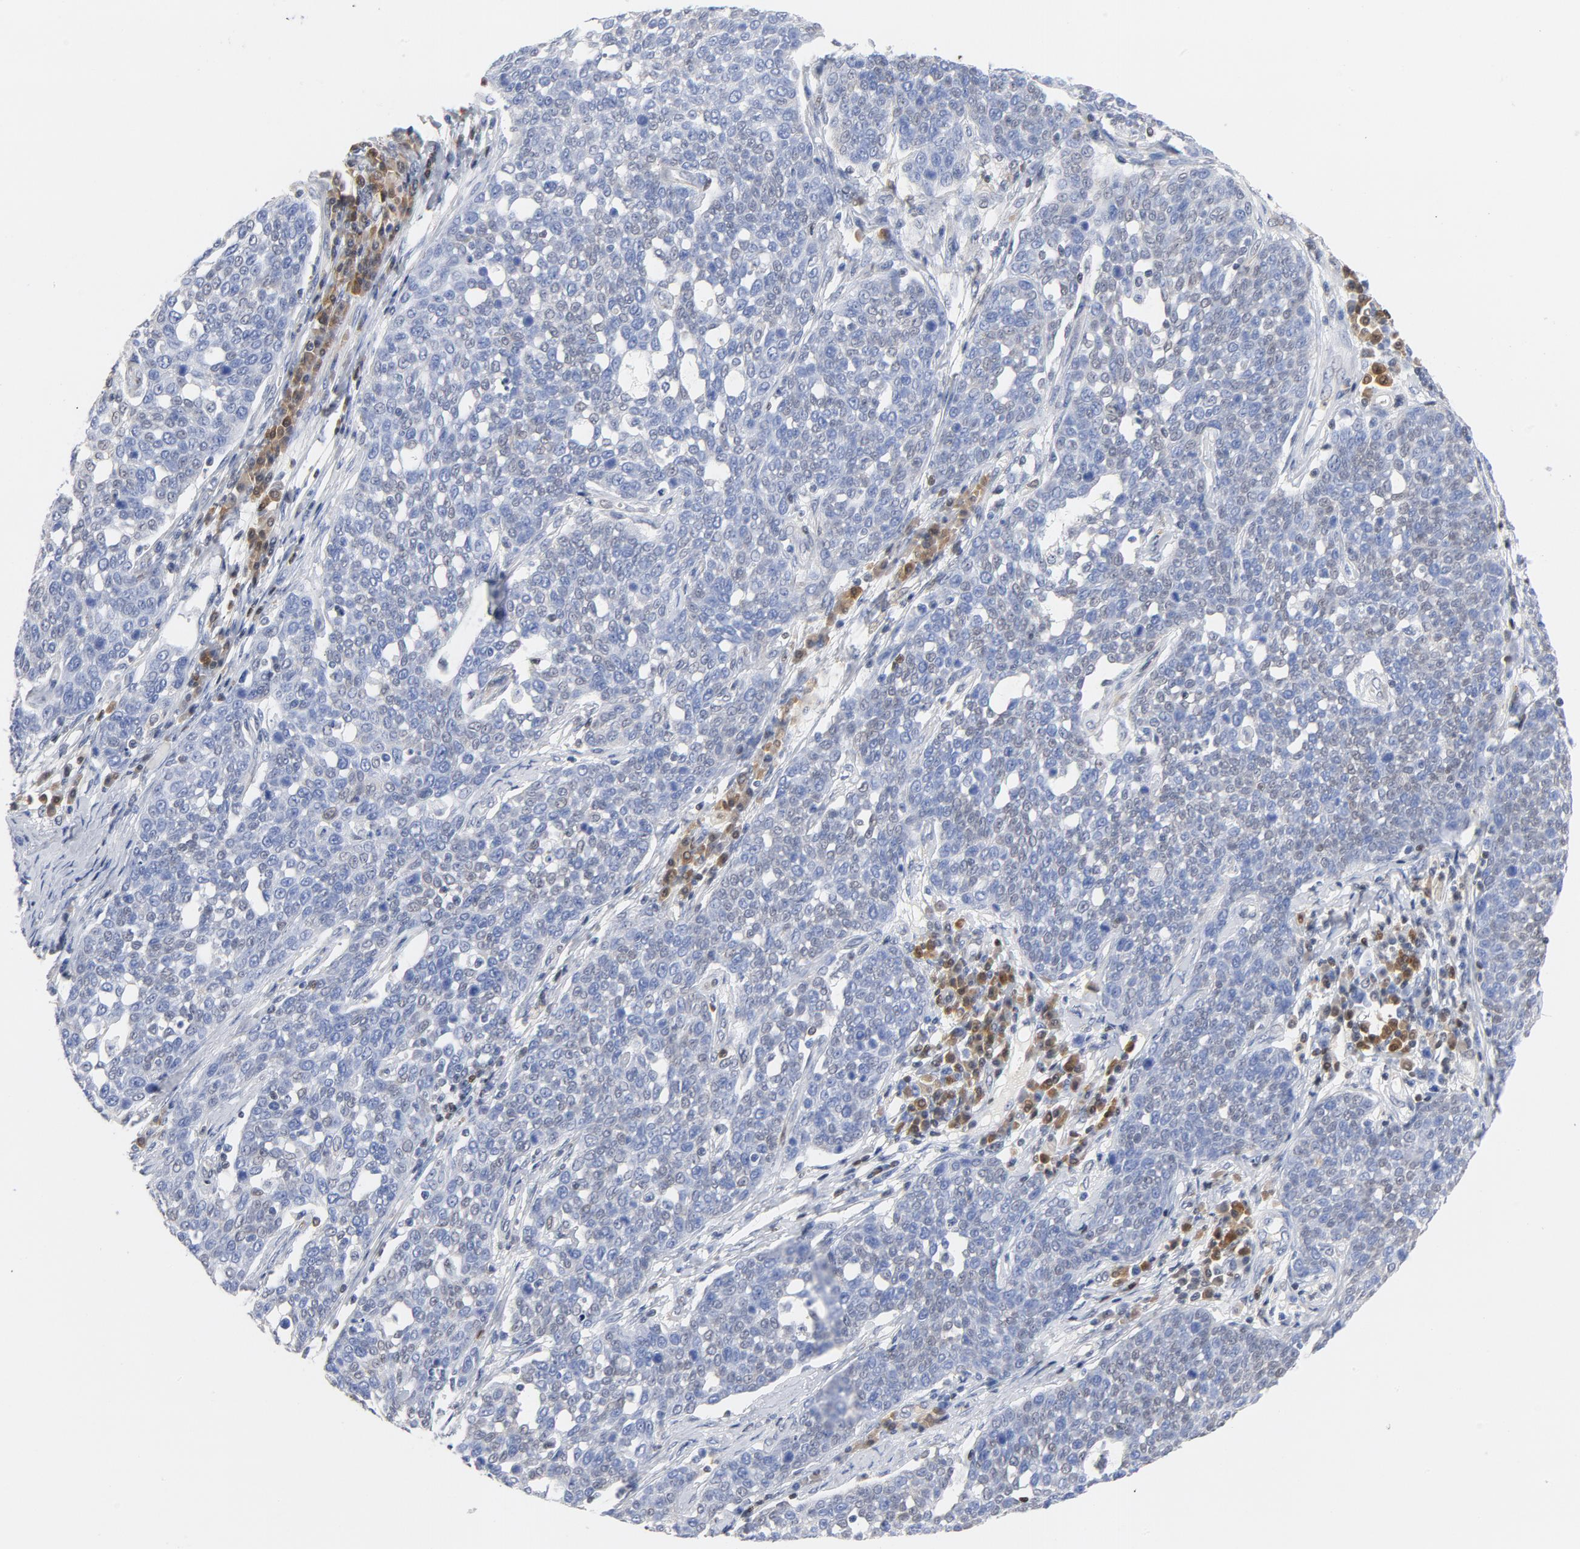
{"staining": {"intensity": "negative", "quantity": "none", "location": "none"}, "tissue": "cervical cancer", "cell_type": "Tumor cells", "image_type": "cancer", "snomed": [{"axis": "morphology", "description": "Squamous cell carcinoma, NOS"}, {"axis": "topography", "description": "Cervix"}], "caption": "A photomicrograph of cervical cancer (squamous cell carcinoma) stained for a protein reveals no brown staining in tumor cells.", "gene": "CDKN1B", "patient": {"sex": "female", "age": 34}}